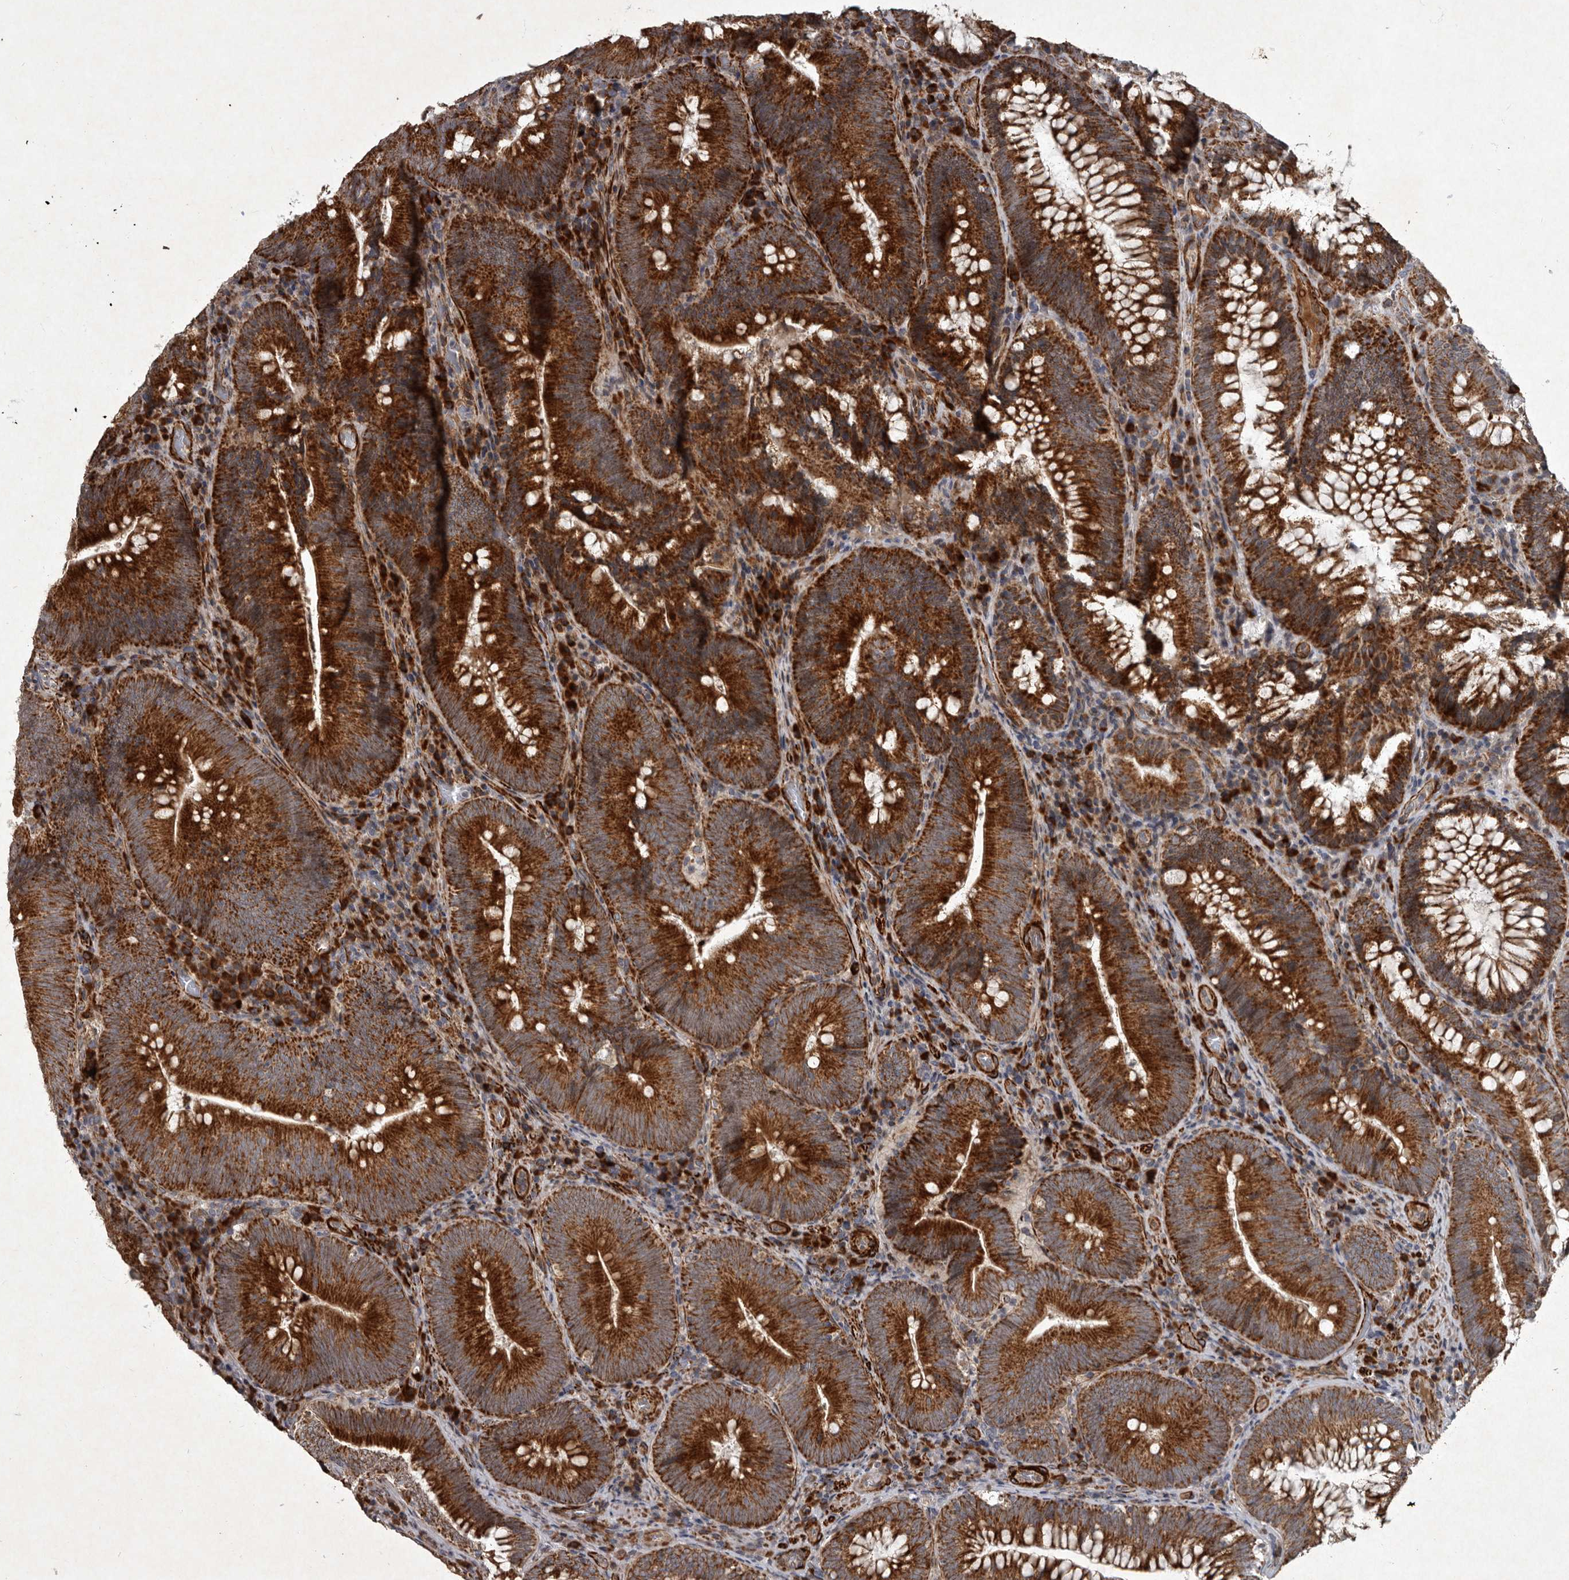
{"staining": {"intensity": "strong", "quantity": ">75%", "location": "cytoplasmic/membranous"}, "tissue": "colorectal cancer", "cell_type": "Tumor cells", "image_type": "cancer", "snomed": [{"axis": "morphology", "description": "Normal tissue, NOS"}, {"axis": "topography", "description": "Colon"}], "caption": "The micrograph reveals immunohistochemical staining of colorectal cancer. There is strong cytoplasmic/membranous staining is appreciated in about >75% of tumor cells. The staining was performed using DAB (3,3'-diaminobenzidine), with brown indicating positive protein expression. Nuclei are stained blue with hematoxylin.", "gene": "MRPS15", "patient": {"sex": "female", "age": 82}}